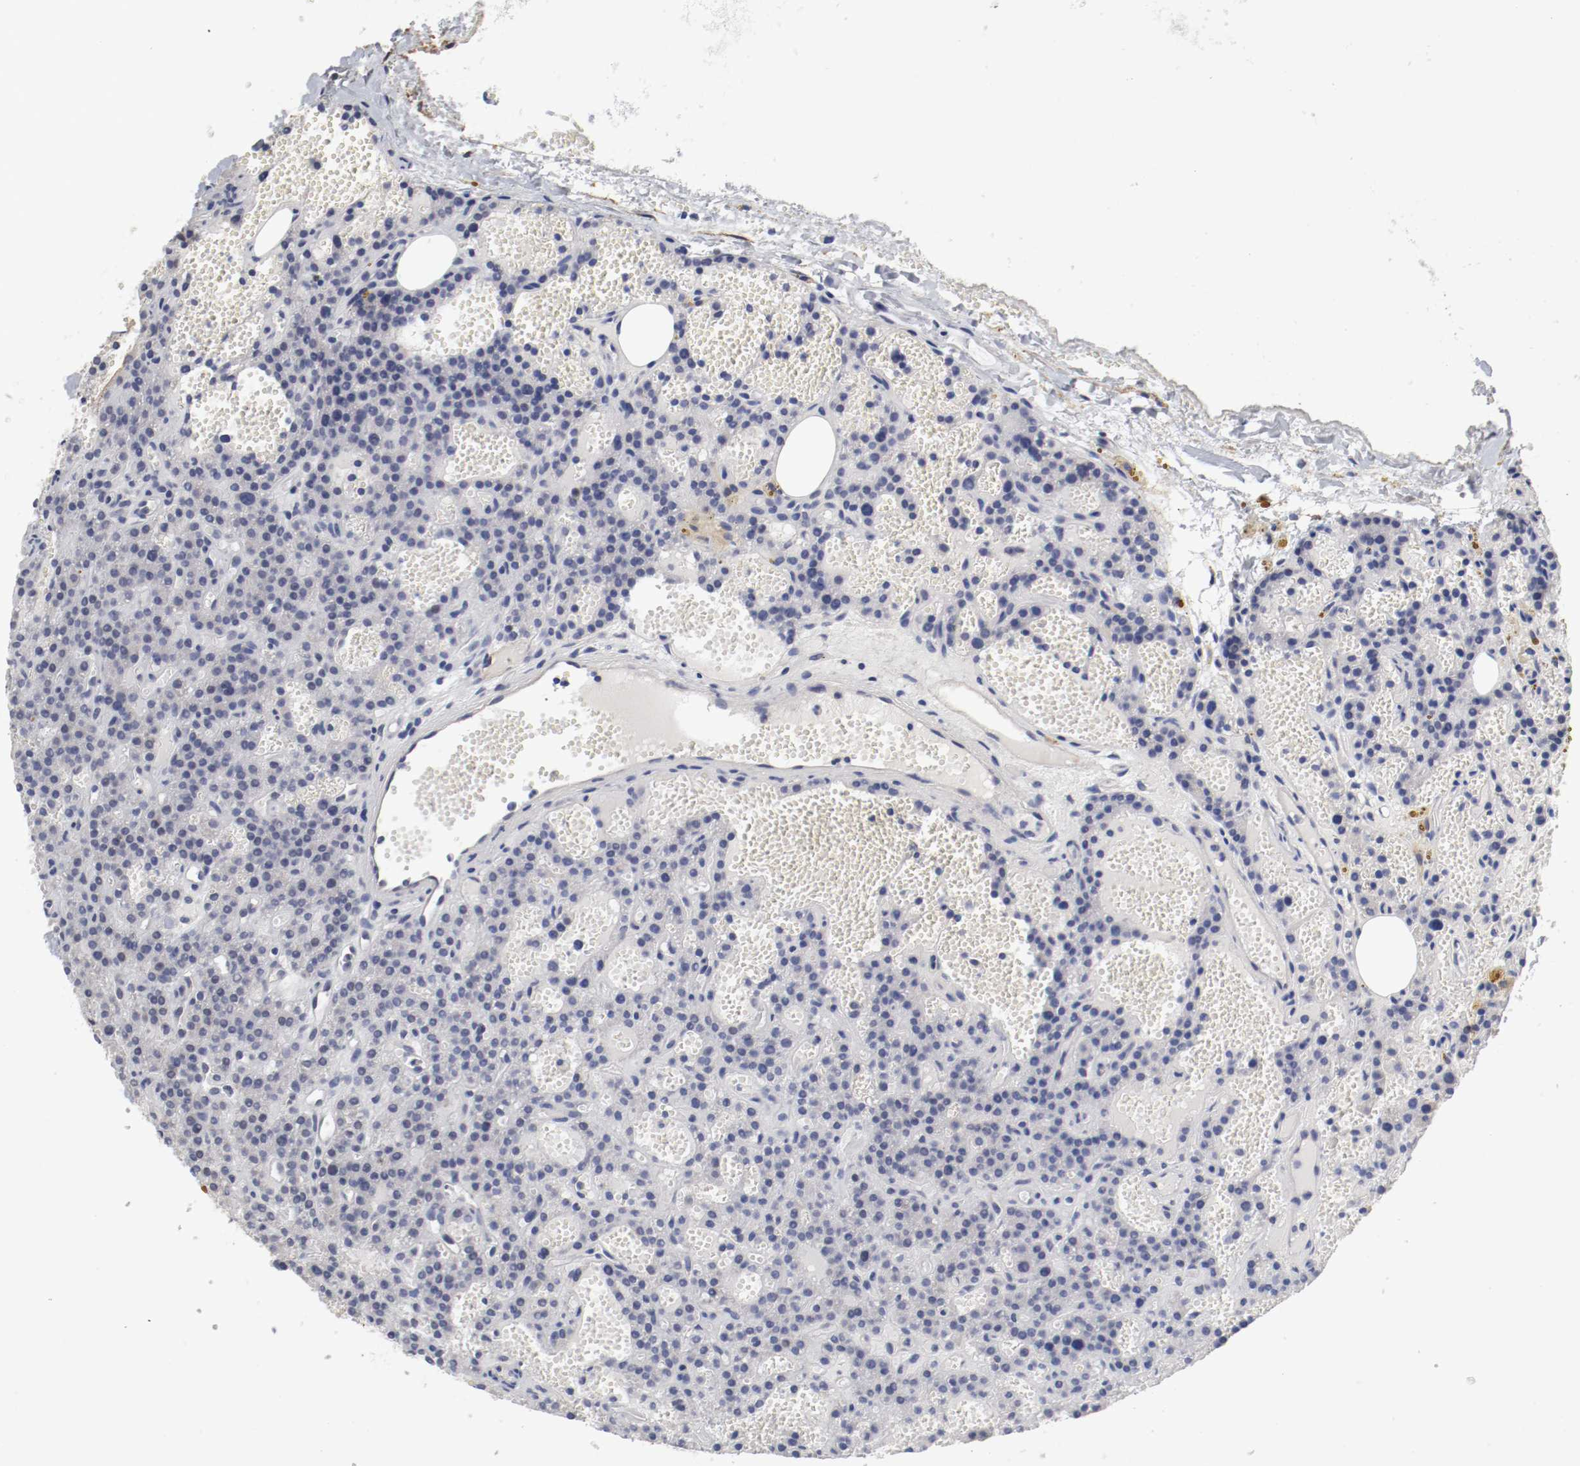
{"staining": {"intensity": "negative", "quantity": "none", "location": "none"}, "tissue": "parathyroid gland", "cell_type": "Glandular cells", "image_type": "normal", "snomed": [{"axis": "morphology", "description": "Normal tissue, NOS"}, {"axis": "topography", "description": "Parathyroid gland"}], "caption": "This histopathology image is of unremarkable parathyroid gland stained with immunohistochemistry to label a protein in brown with the nuclei are counter-stained blue. There is no staining in glandular cells. The staining was performed using DAB to visualize the protein expression in brown, while the nuclei were stained in blue with hematoxylin (Magnification: 20x).", "gene": "ANKLE2", "patient": {"sex": "male", "age": 25}}